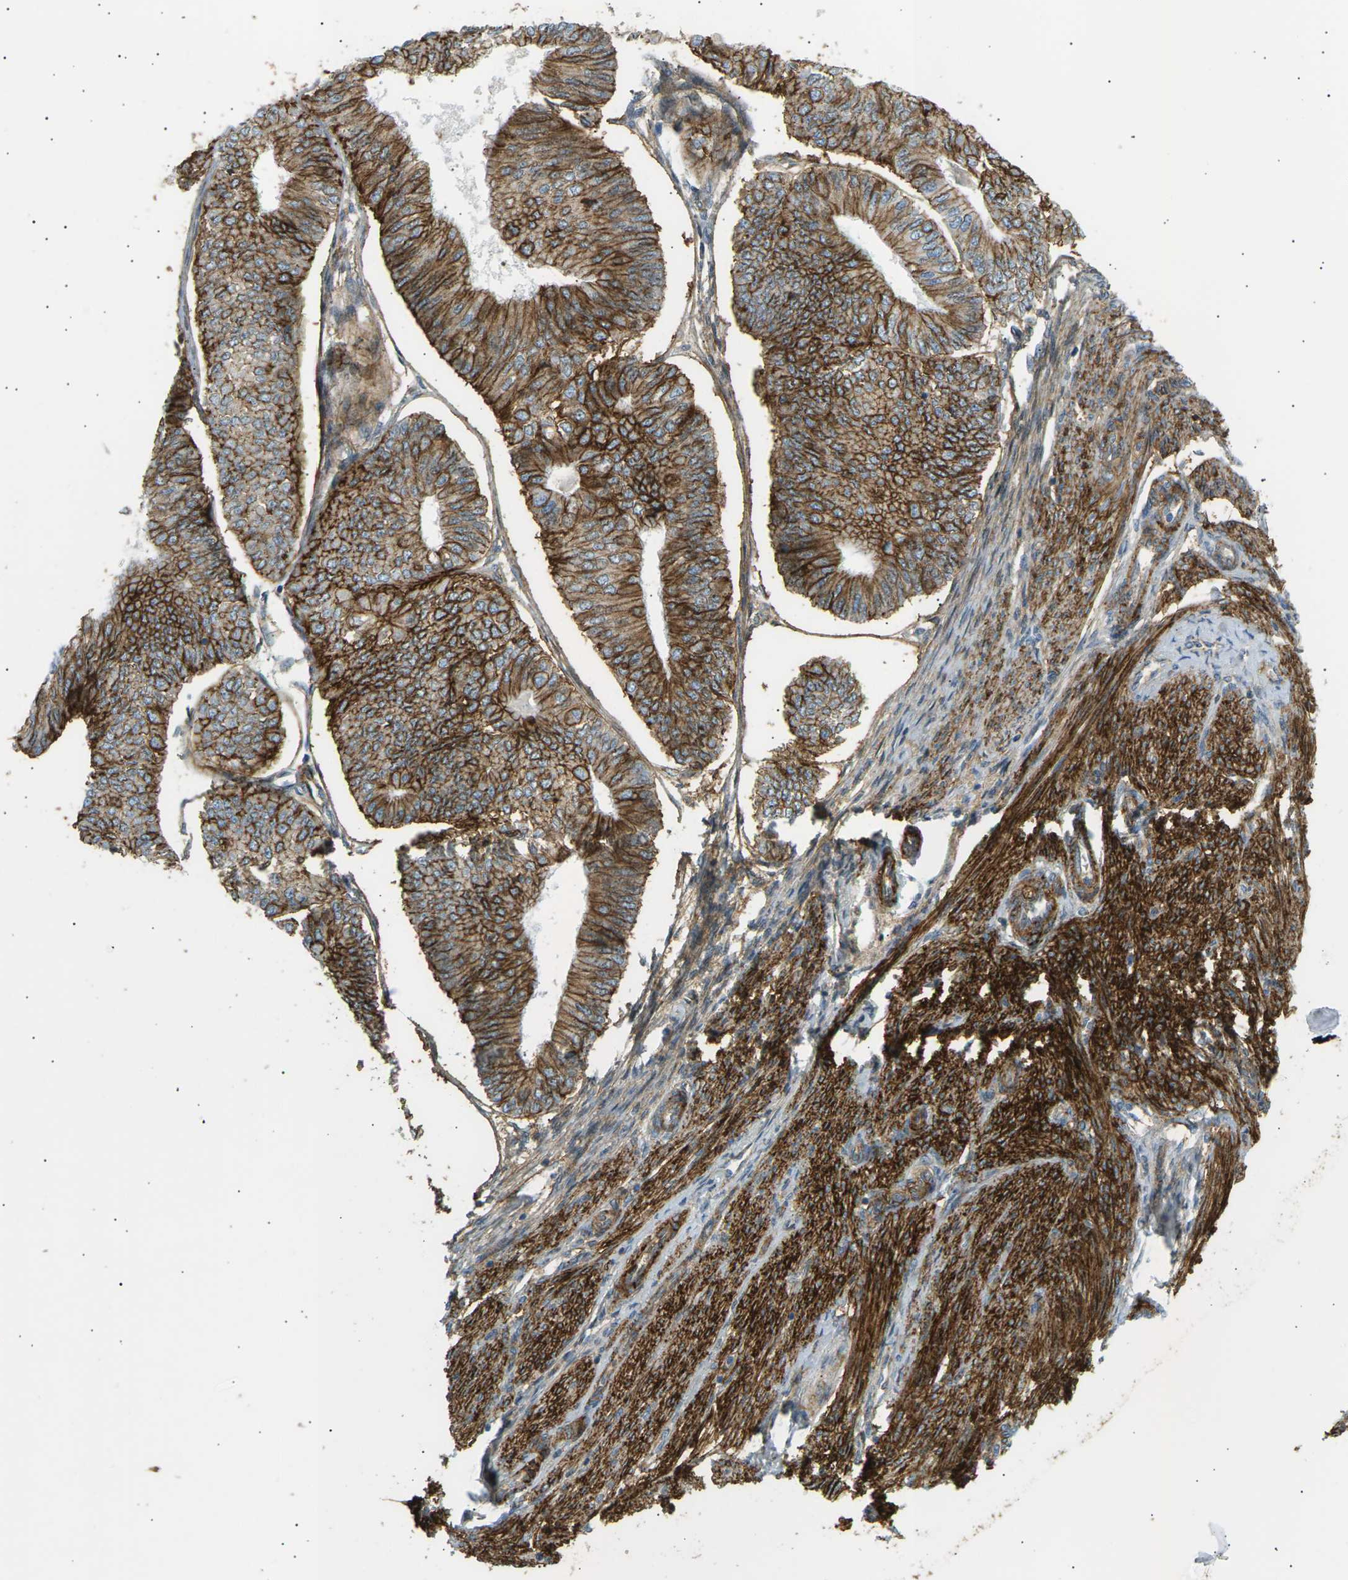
{"staining": {"intensity": "strong", "quantity": ">75%", "location": "cytoplasmic/membranous"}, "tissue": "endometrial cancer", "cell_type": "Tumor cells", "image_type": "cancer", "snomed": [{"axis": "morphology", "description": "Adenocarcinoma, NOS"}, {"axis": "topography", "description": "Endometrium"}], "caption": "This histopathology image demonstrates immunohistochemistry (IHC) staining of human adenocarcinoma (endometrial), with high strong cytoplasmic/membranous expression in approximately >75% of tumor cells.", "gene": "ATP2B4", "patient": {"sex": "female", "age": 58}}